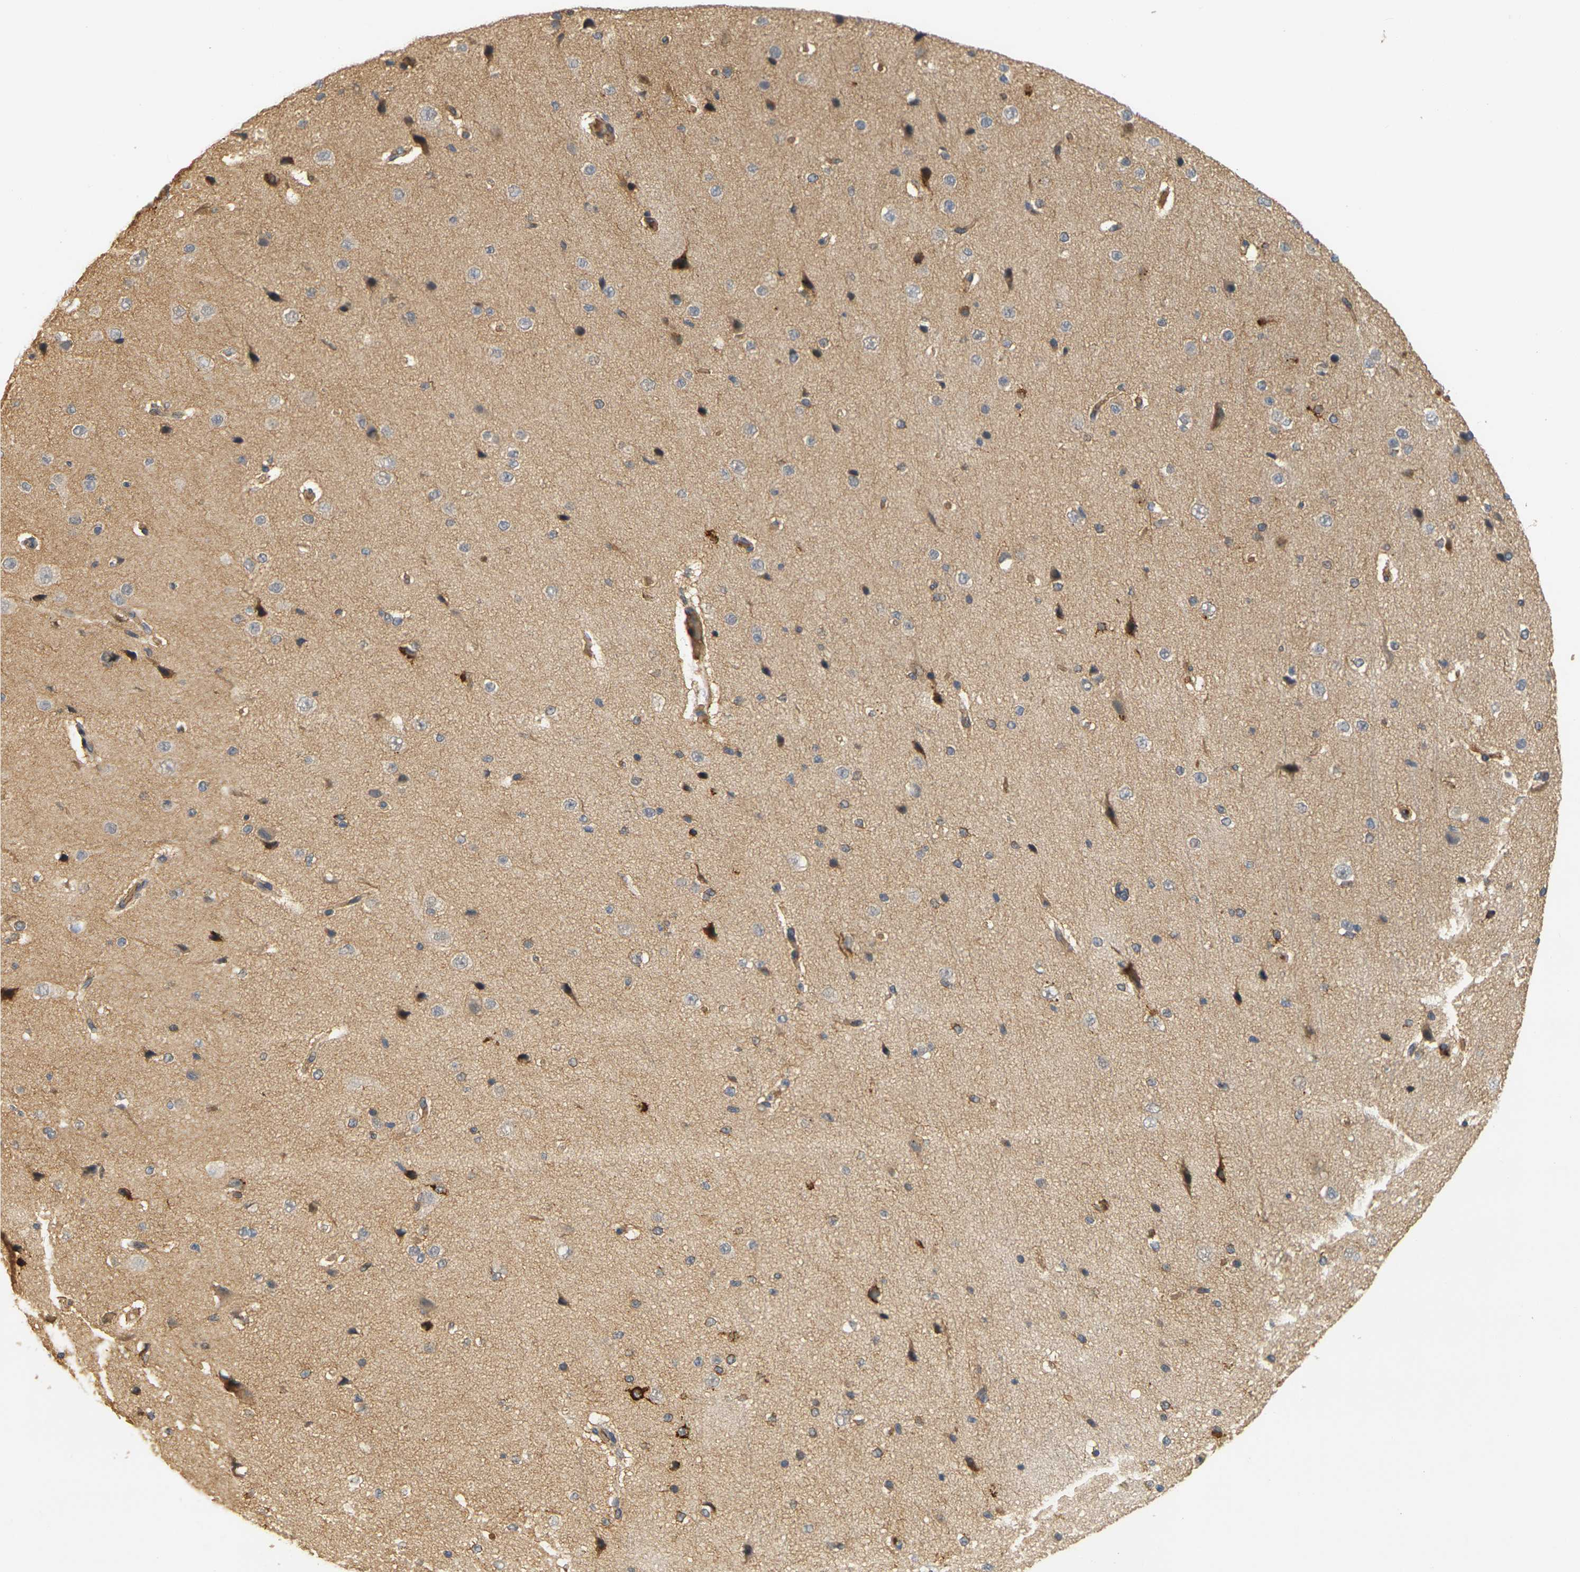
{"staining": {"intensity": "weak", "quantity": ">75%", "location": "cytoplasmic/membranous"}, "tissue": "cerebral cortex", "cell_type": "Endothelial cells", "image_type": "normal", "snomed": [{"axis": "morphology", "description": "Normal tissue, NOS"}, {"axis": "morphology", "description": "Developmental malformation"}, {"axis": "topography", "description": "Cerebral cortex"}], "caption": "Protein staining reveals weak cytoplasmic/membranous expression in approximately >75% of endothelial cells in benign cerebral cortex.", "gene": "MEGF9", "patient": {"sex": "female", "age": 30}}